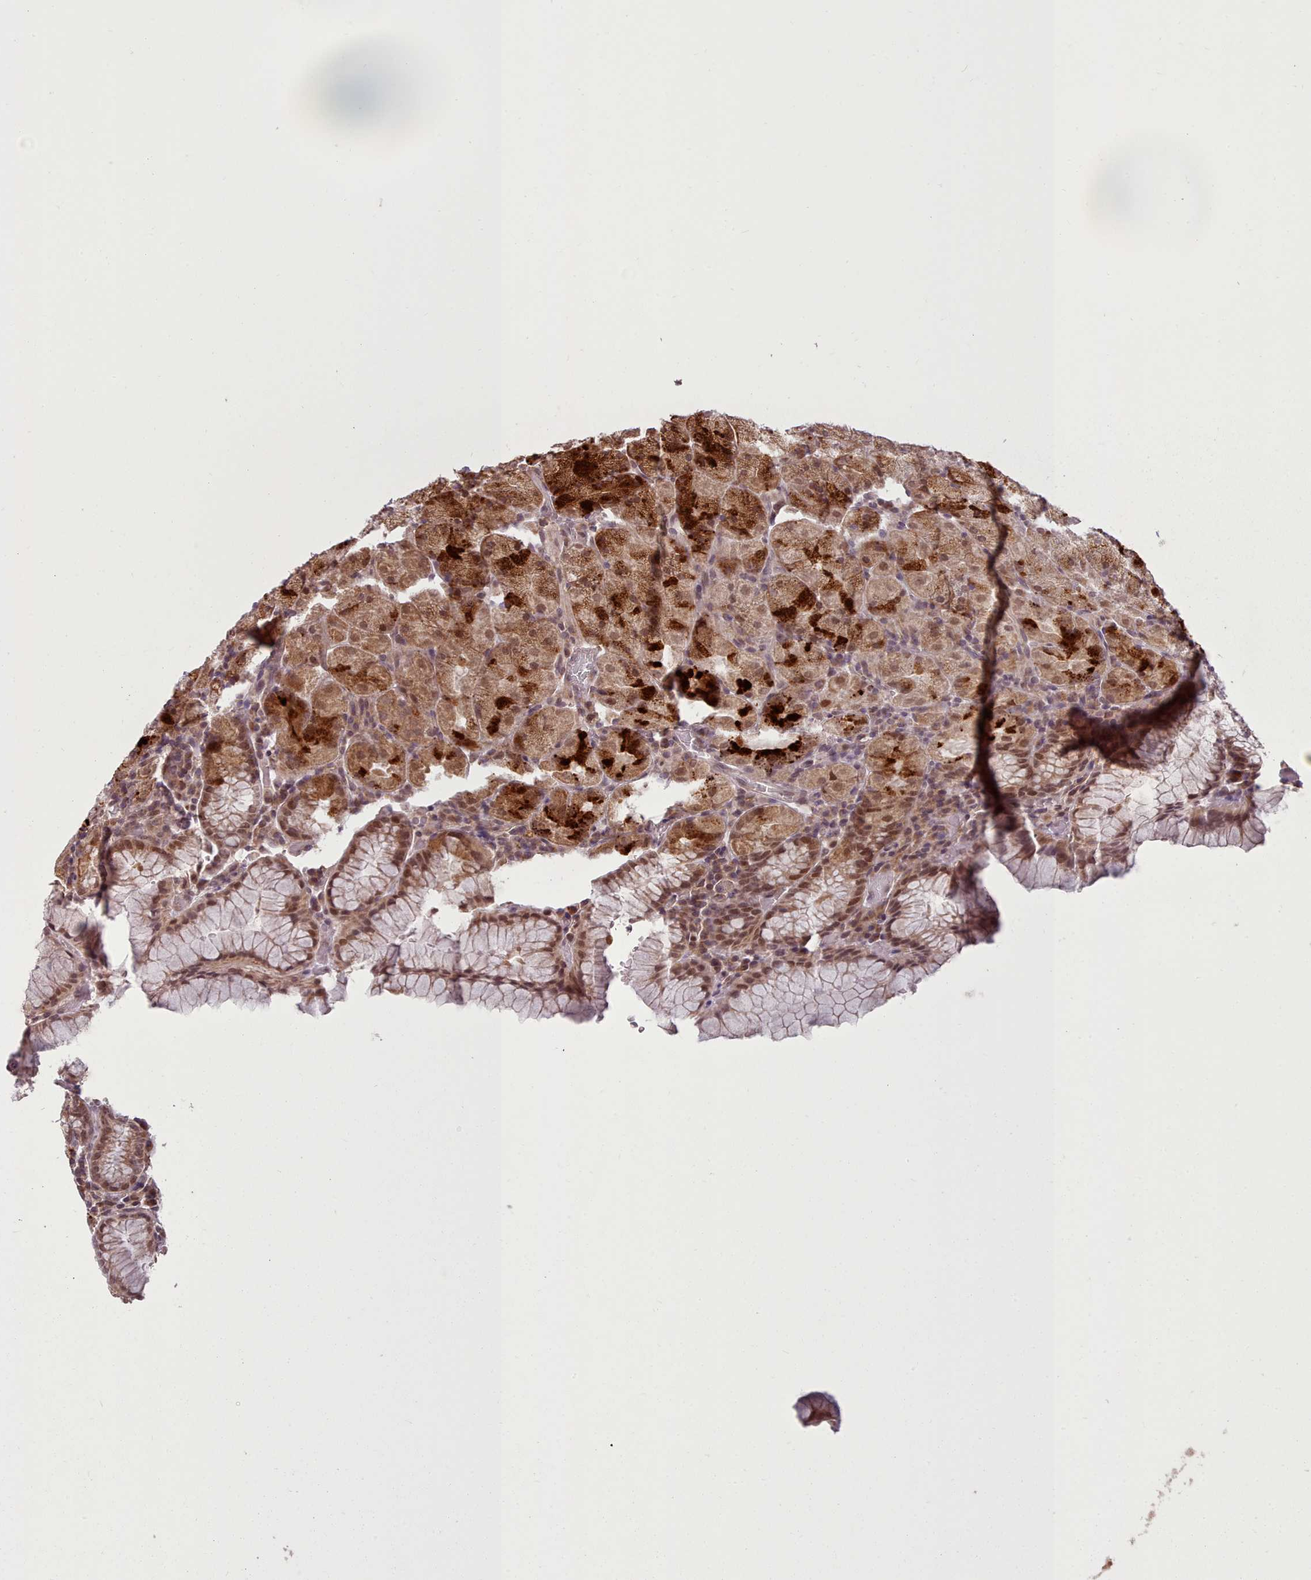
{"staining": {"intensity": "strong", "quantity": "25%-75%", "location": "cytoplasmic/membranous,nuclear"}, "tissue": "stomach", "cell_type": "Glandular cells", "image_type": "normal", "snomed": [{"axis": "morphology", "description": "Normal tissue, NOS"}, {"axis": "topography", "description": "Stomach, upper"}, {"axis": "topography", "description": "Stomach, lower"}], "caption": "Stomach stained for a protein exhibits strong cytoplasmic/membranous,nuclear positivity in glandular cells. (DAB (3,3'-diaminobenzidine) IHC, brown staining for protein, blue staining for nuclei).", "gene": "ZMYM4", "patient": {"sex": "male", "age": 80}}